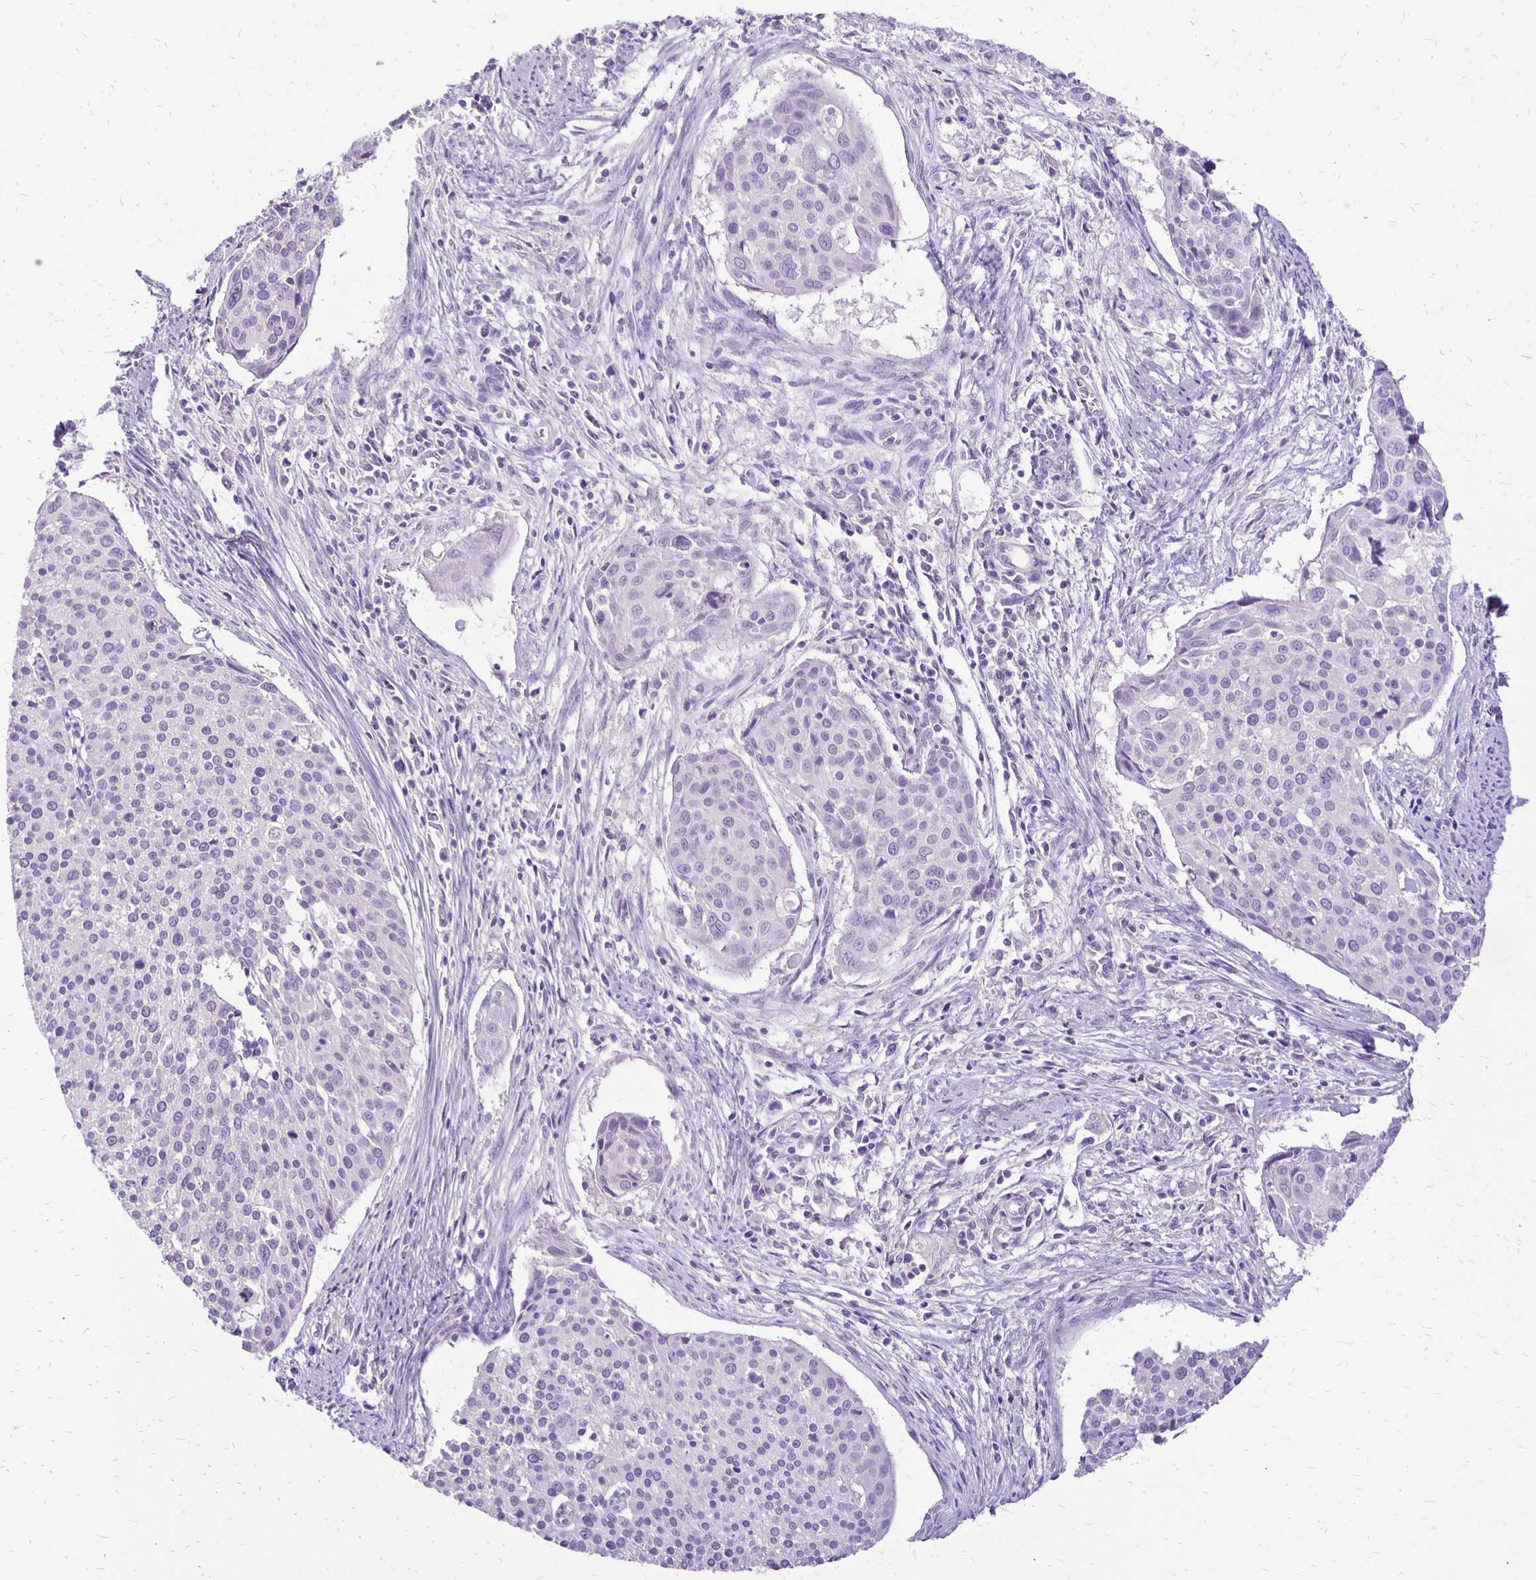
{"staining": {"intensity": "negative", "quantity": "none", "location": "none"}, "tissue": "cervical cancer", "cell_type": "Tumor cells", "image_type": "cancer", "snomed": [{"axis": "morphology", "description": "Squamous cell carcinoma, NOS"}, {"axis": "topography", "description": "Cervix"}], "caption": "The image displays no significant staining in tumor cells of cervical cancer (squamous cell carcinoma).", "gene": "ANKRD45", "patient": {"sex": "female", "age": 39}}